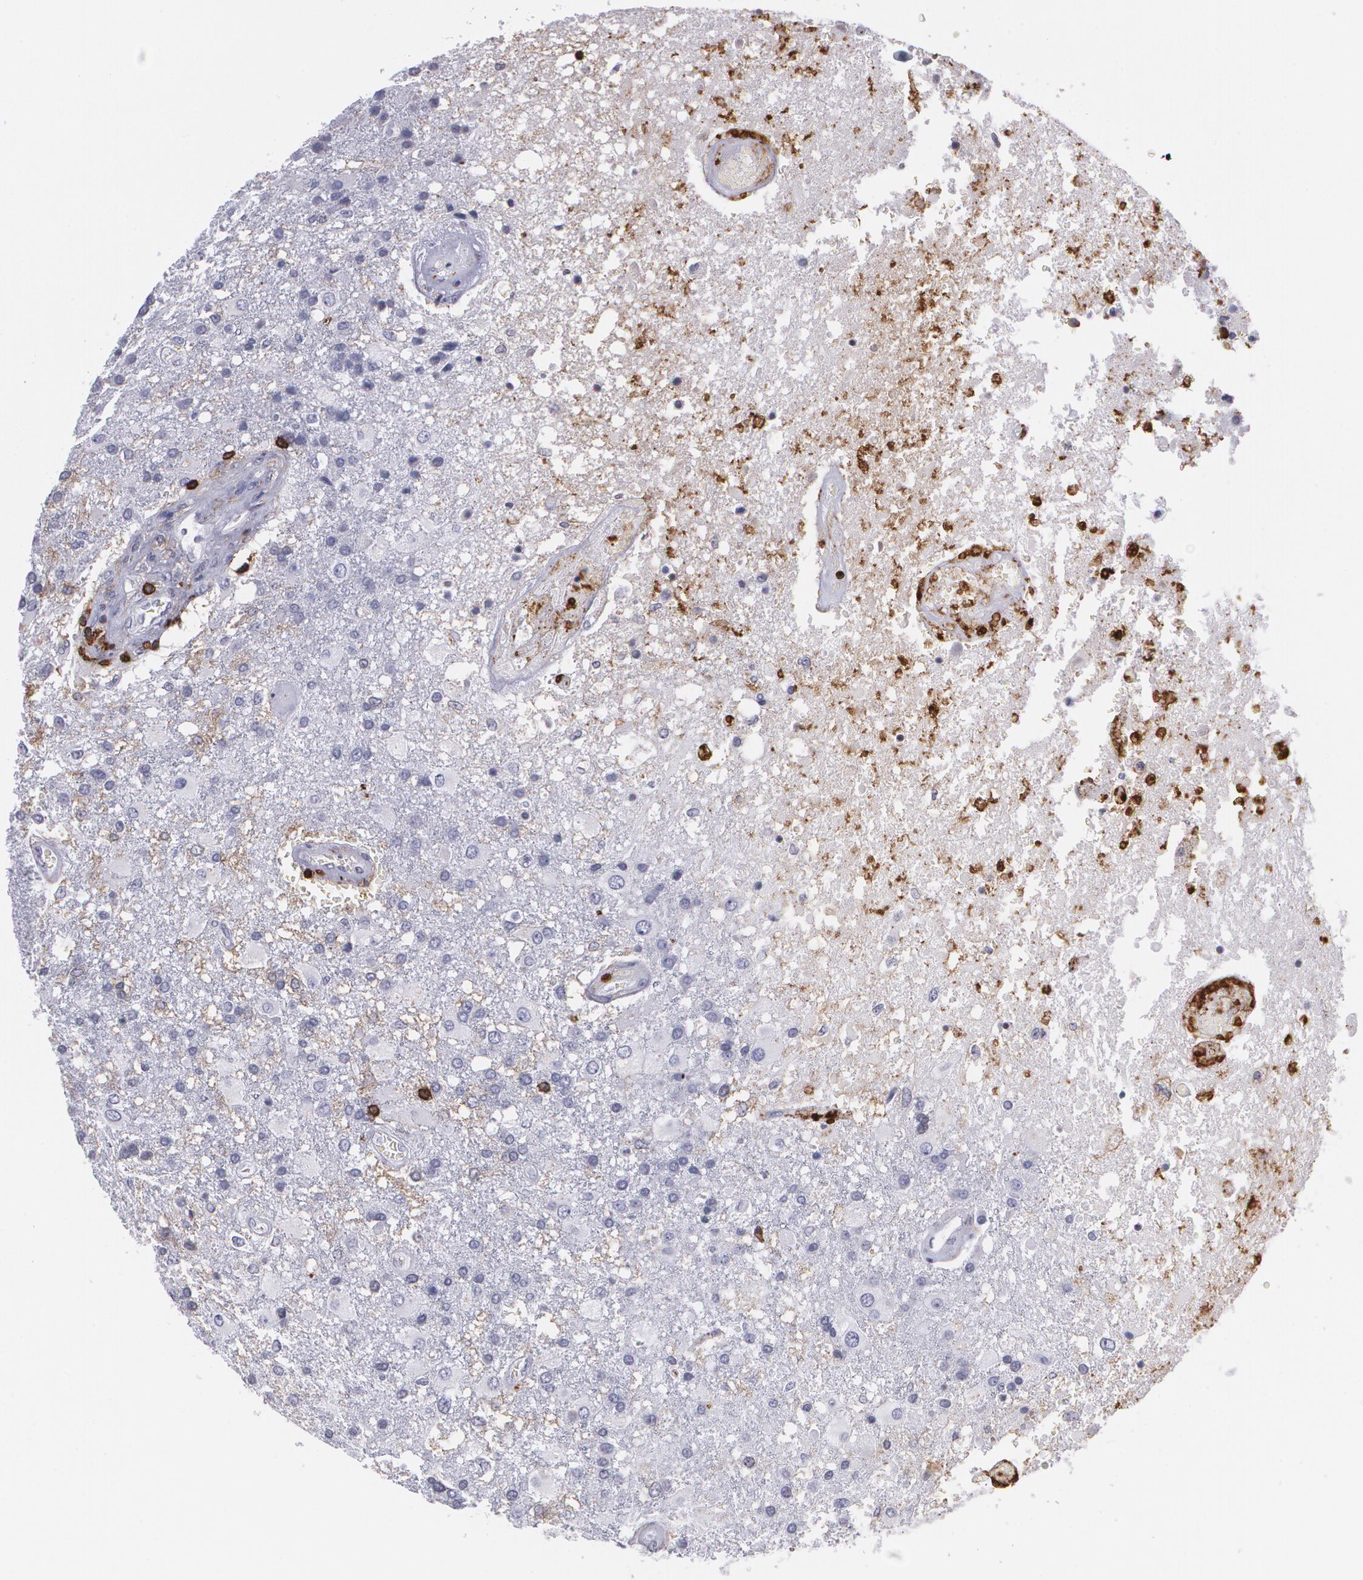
{"staining": {"intensity": "negative", "quantity": "none", "location": "none"}, "tissue": "glioma", "cell_type": "Tumor cells", "image_type": "cancer", "snomed": [{"axis": "morphology", "description": "Glioma, malignant, High grade"}, {"axis": "topography", "description": "Cerebral cortex"}], "caption": "DAB (3,3'-diaminobenzidine) immunohistochemical staining of human glioma reveals no significant expression in tumor cells.", "gene": "PTPRC", "patient": {"sex": "male", "age": 79}}